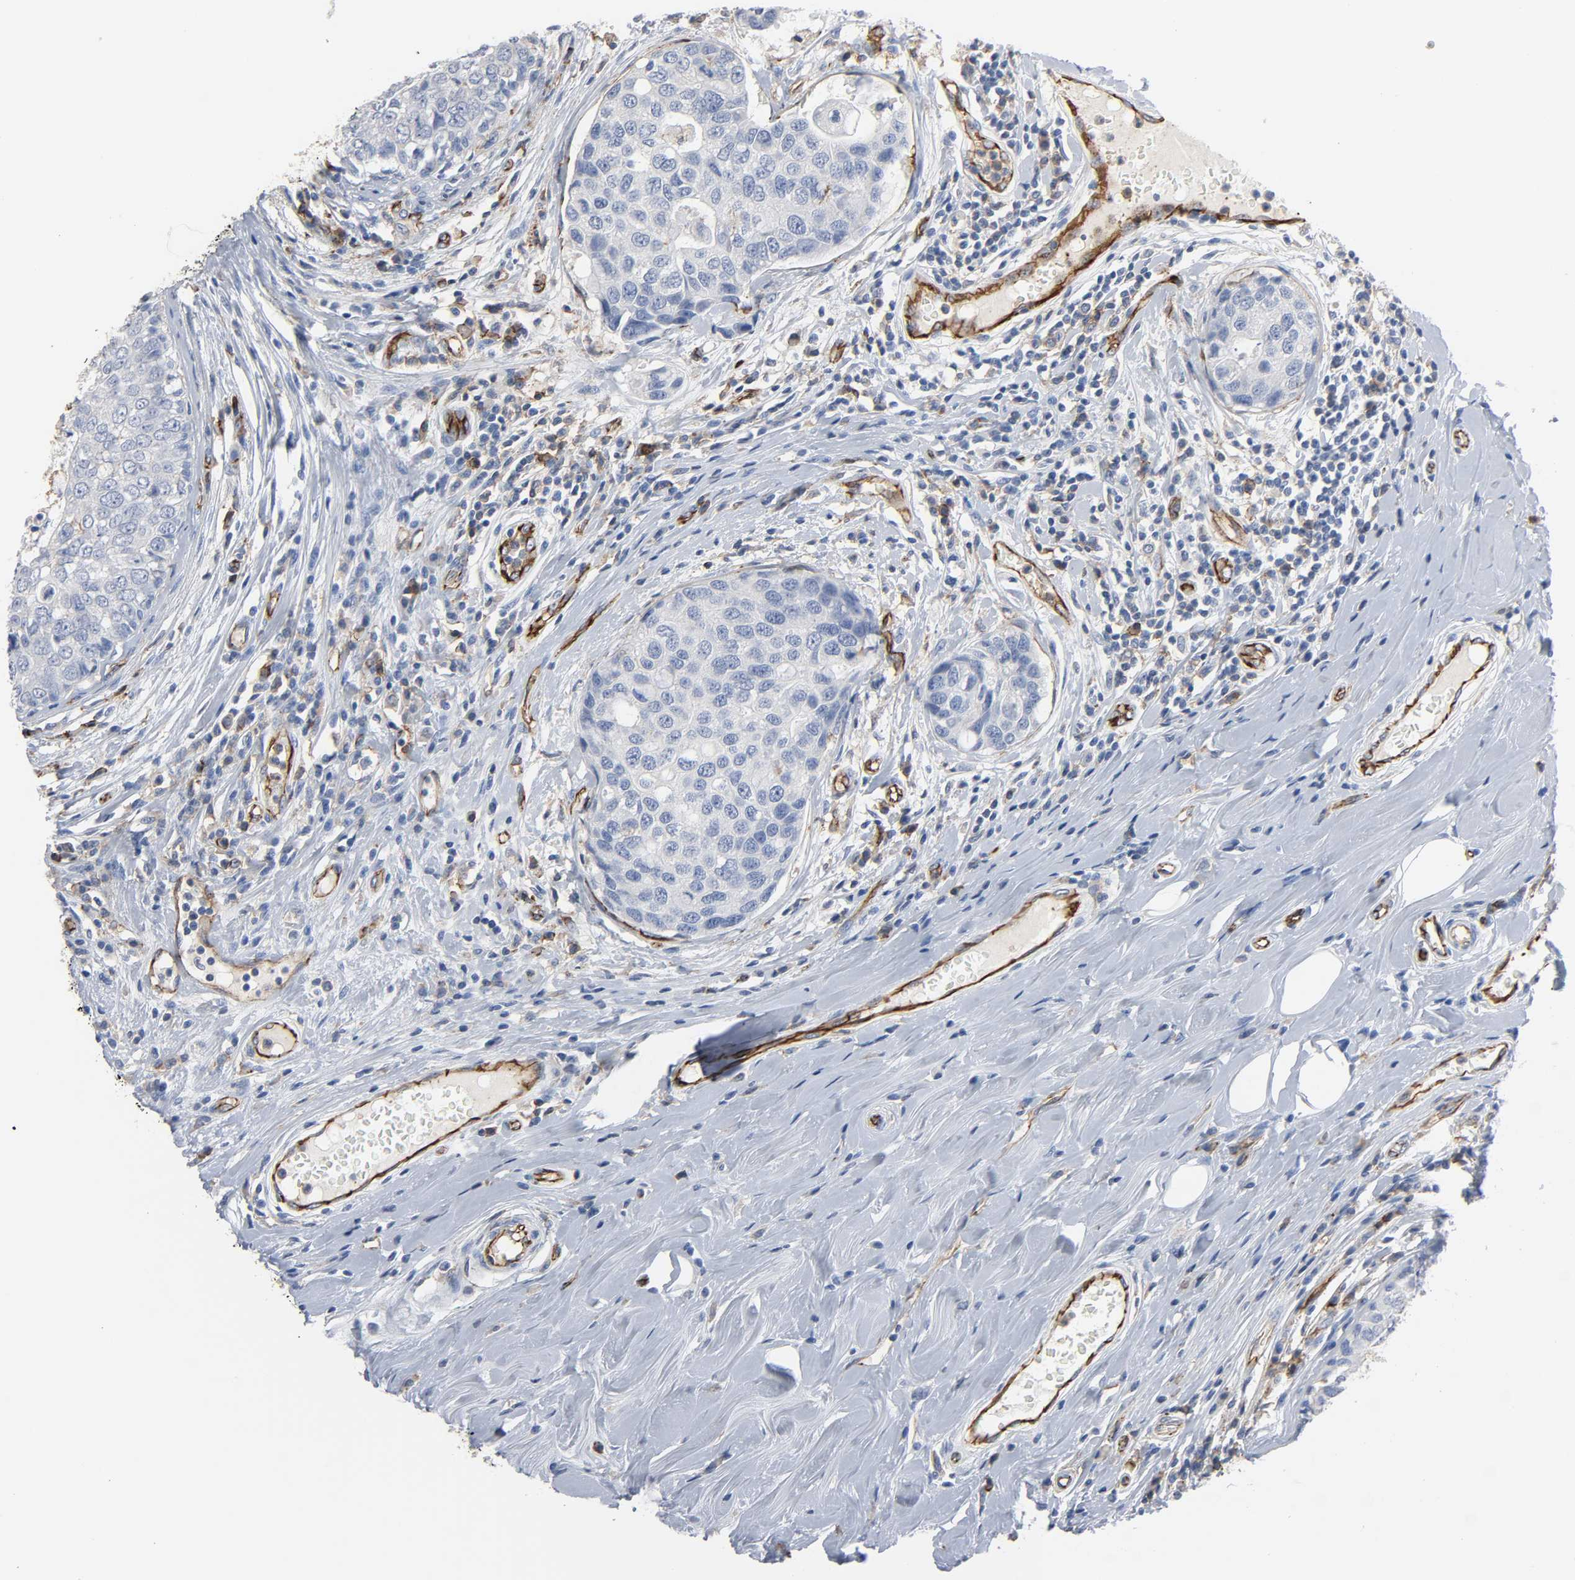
{"staining": {"intensity": "negative", "quantity": "none", "location": "none"}, "tissue": "breast cancer", "cell_type": "Tumor cells", "image_type": "cancer", "snomed": [{"axis": "morphology", "description": "Duct carcinoma"}, {"axis": "topography", "description": "Breast"}], "caption": "Invasive ductal carcinoma (breast) was stained to show a protein in brown. There is no significant expression in tumor cells.", "gene": "PECAM1", "patient": {"sex": "female", "age": 27}}